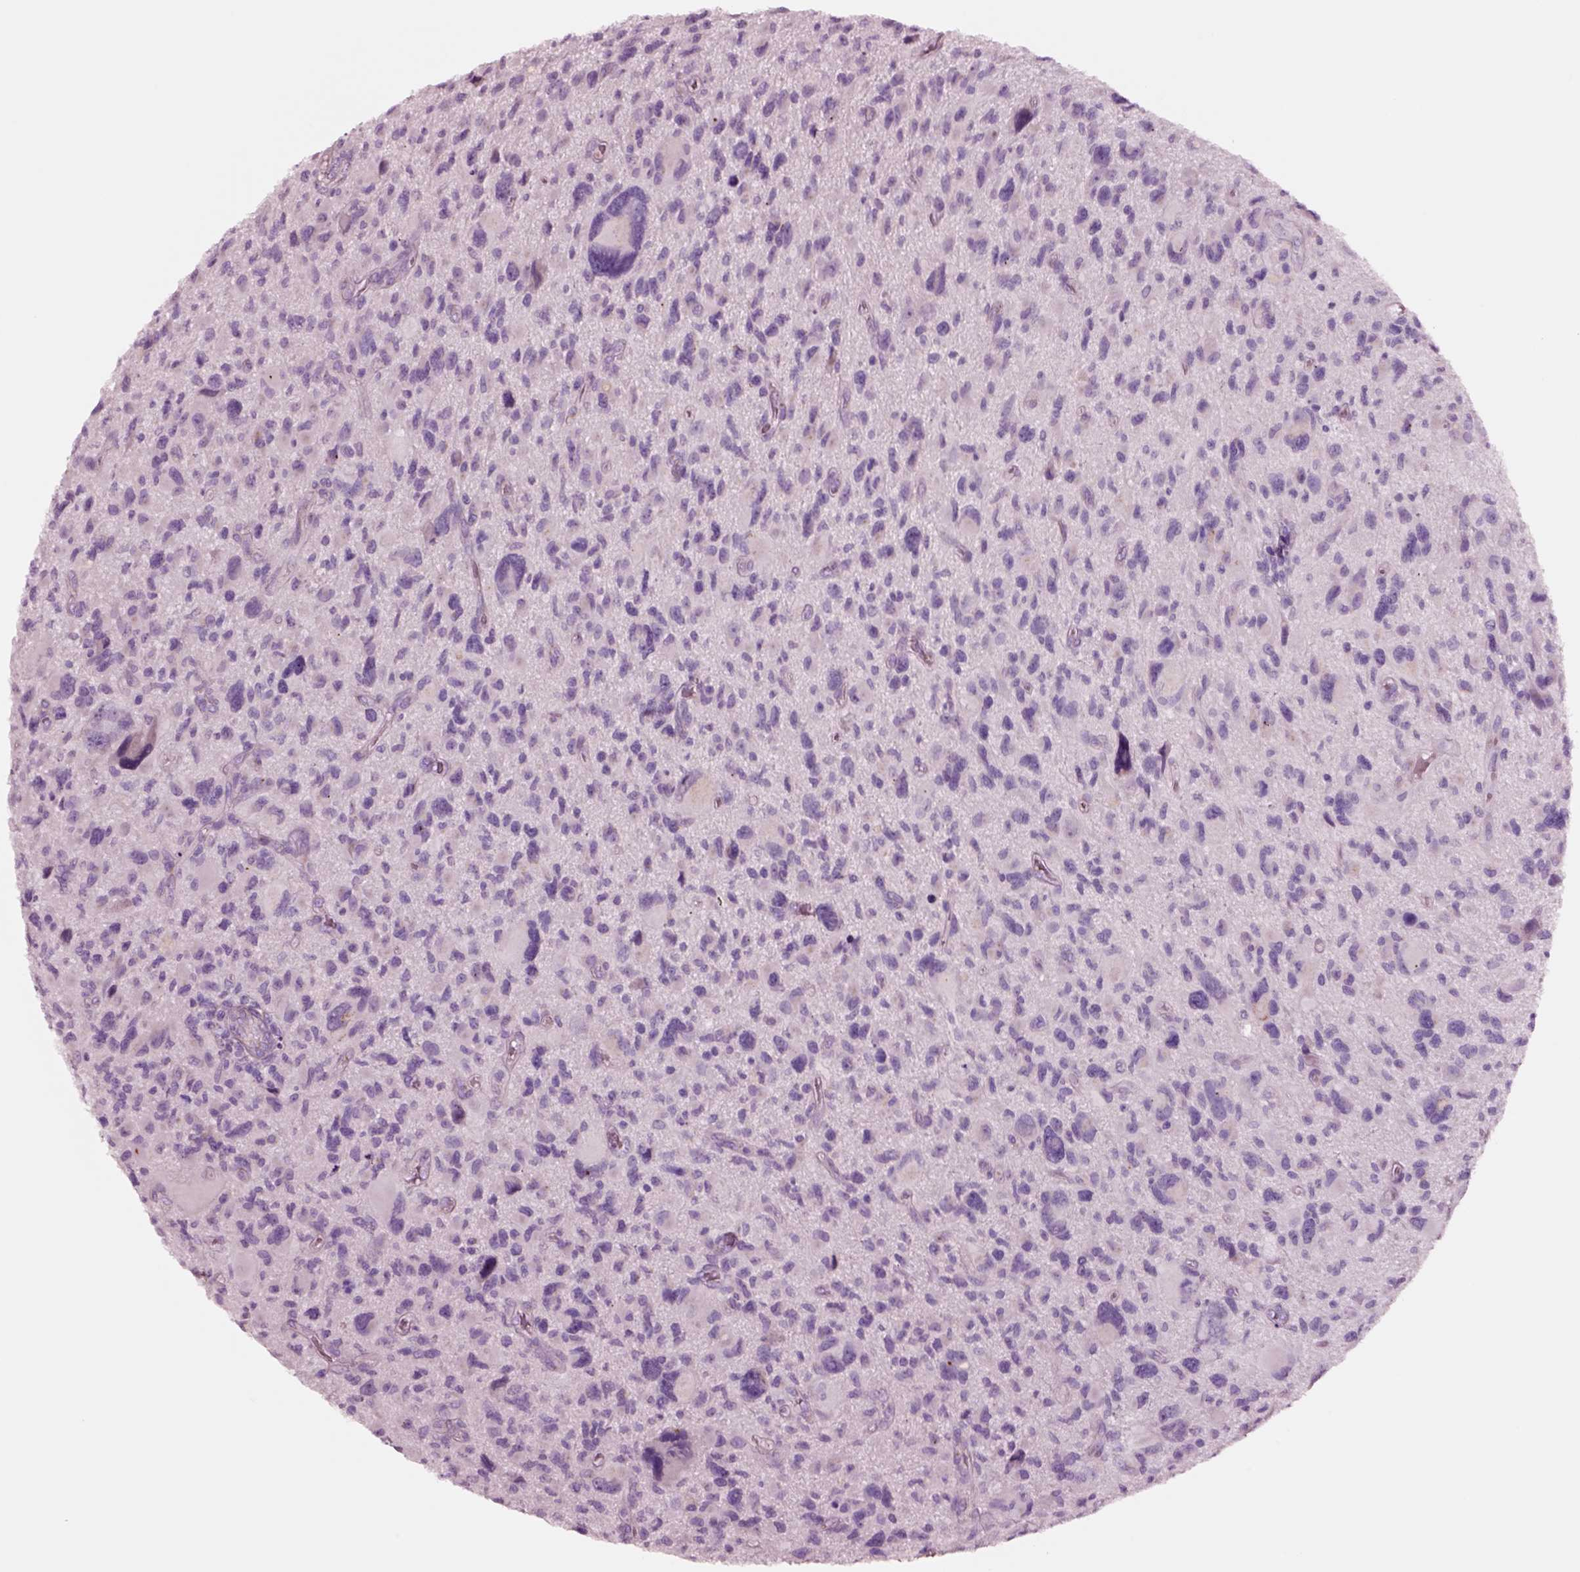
{"staining": {"intensity": "negative", "quantity": "none", "location": "none"}, "tissue": "glioma", "cell_type": "Tumor cells", "image_type": "cancer", "snomed": [{"axis": "morphology", "description": "Glioma, malignant, NOS"}, {"axis": "morphology", "description": "Glioma, malignant, High grade"}, {"axis": "topography", "description": "Brain"}], "caption": "There is no significant staining in tumor cells of glioma. (Immunohistochemistry (ihc), brightfield microscopy, high magnification).", "gene": "NMRK2", "patient": {"sex": "female", "age": 71}}